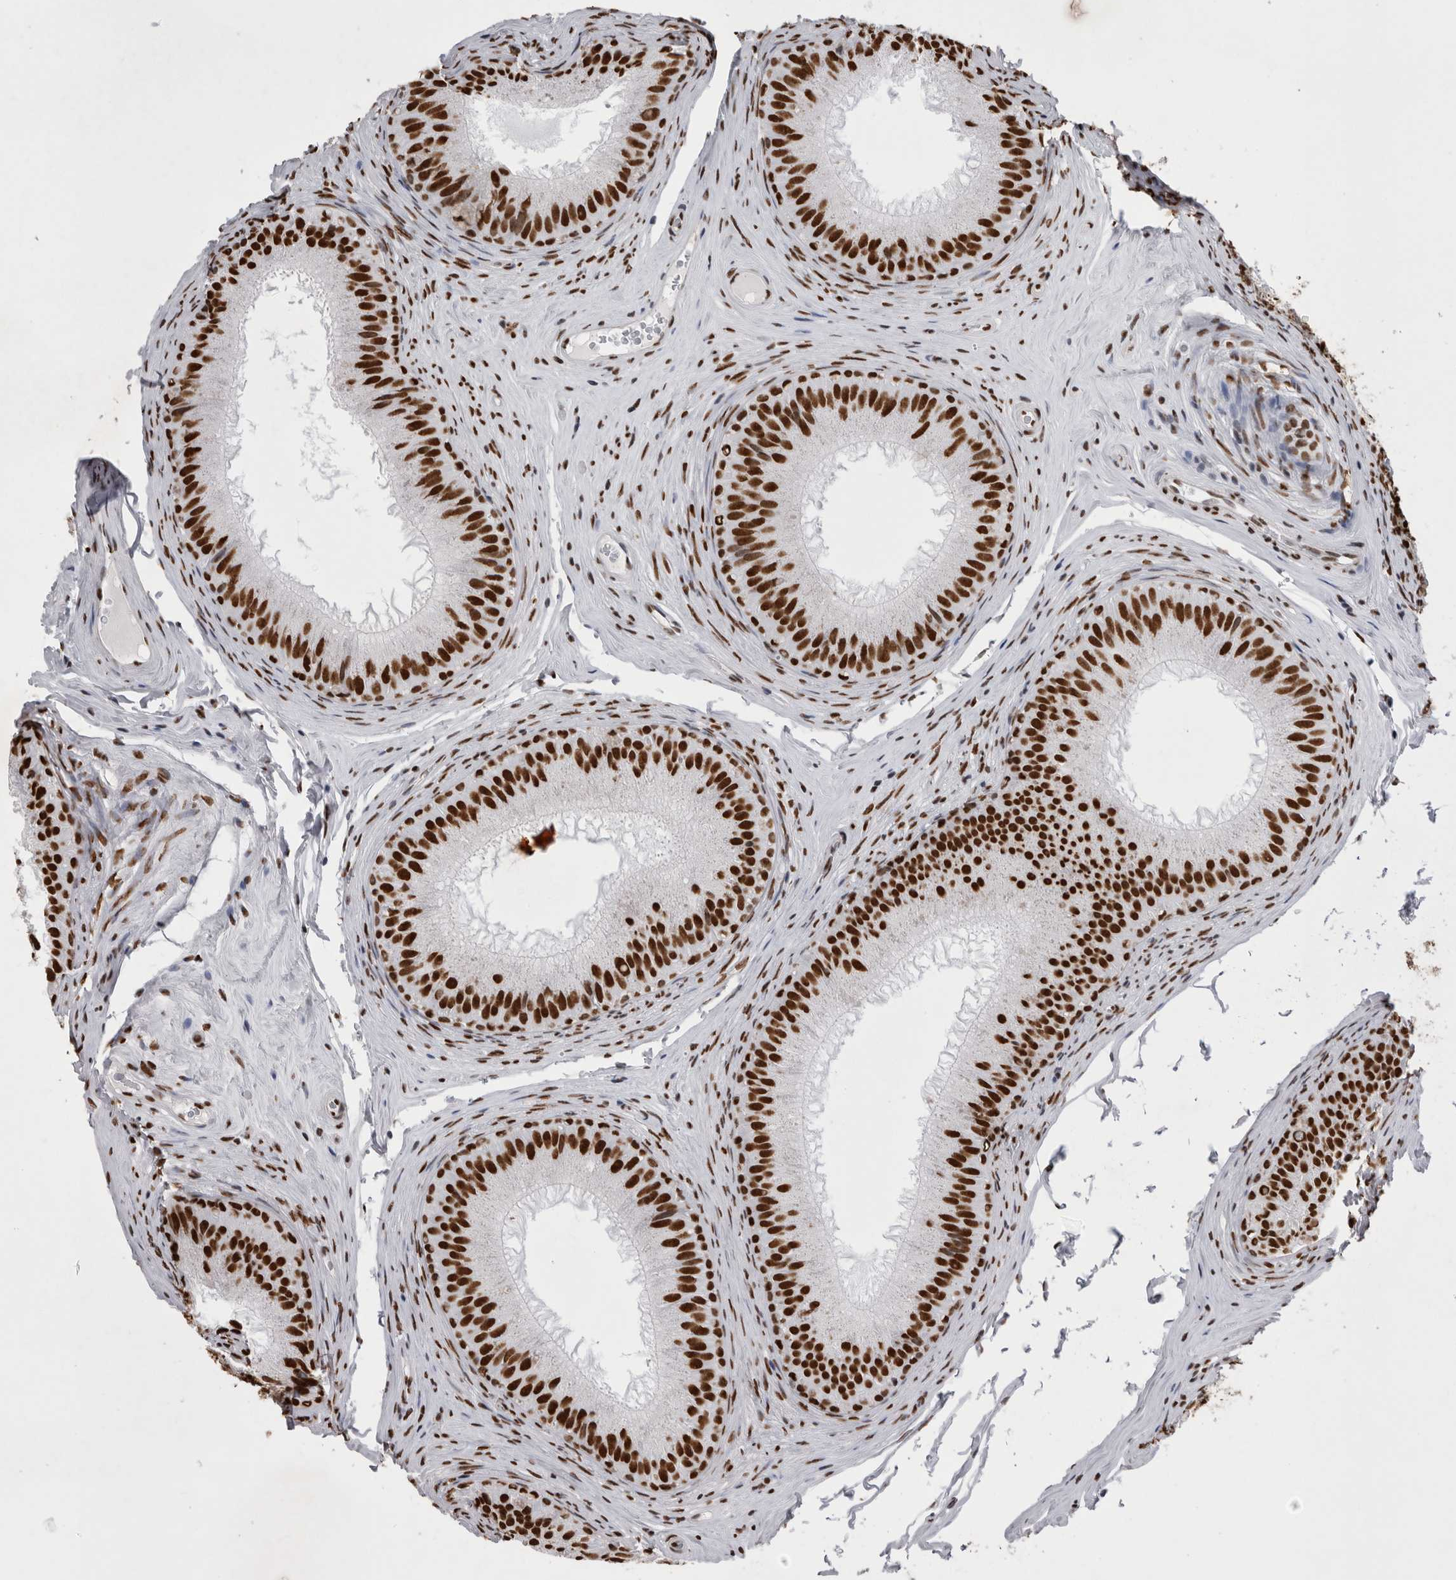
{"staining": {"intensity": "strong", "quantity": ">75%", "location": "nuclear"}, "tissue": "epididymis", "cell_type": "Glandular cells", "image_type": "normal", "snomed": [{"axis": "morphology", "description": "Normal tissue, NOS"}, {"axis": "topography", "description": "Epididymis"}], "caption": "Glandular cells exhibit high levels of strong nuclear expression in about >75% of cells in benign human epididymis.", "gene": "ALPK3", "patient": {"sex": "male", "age": 32}}